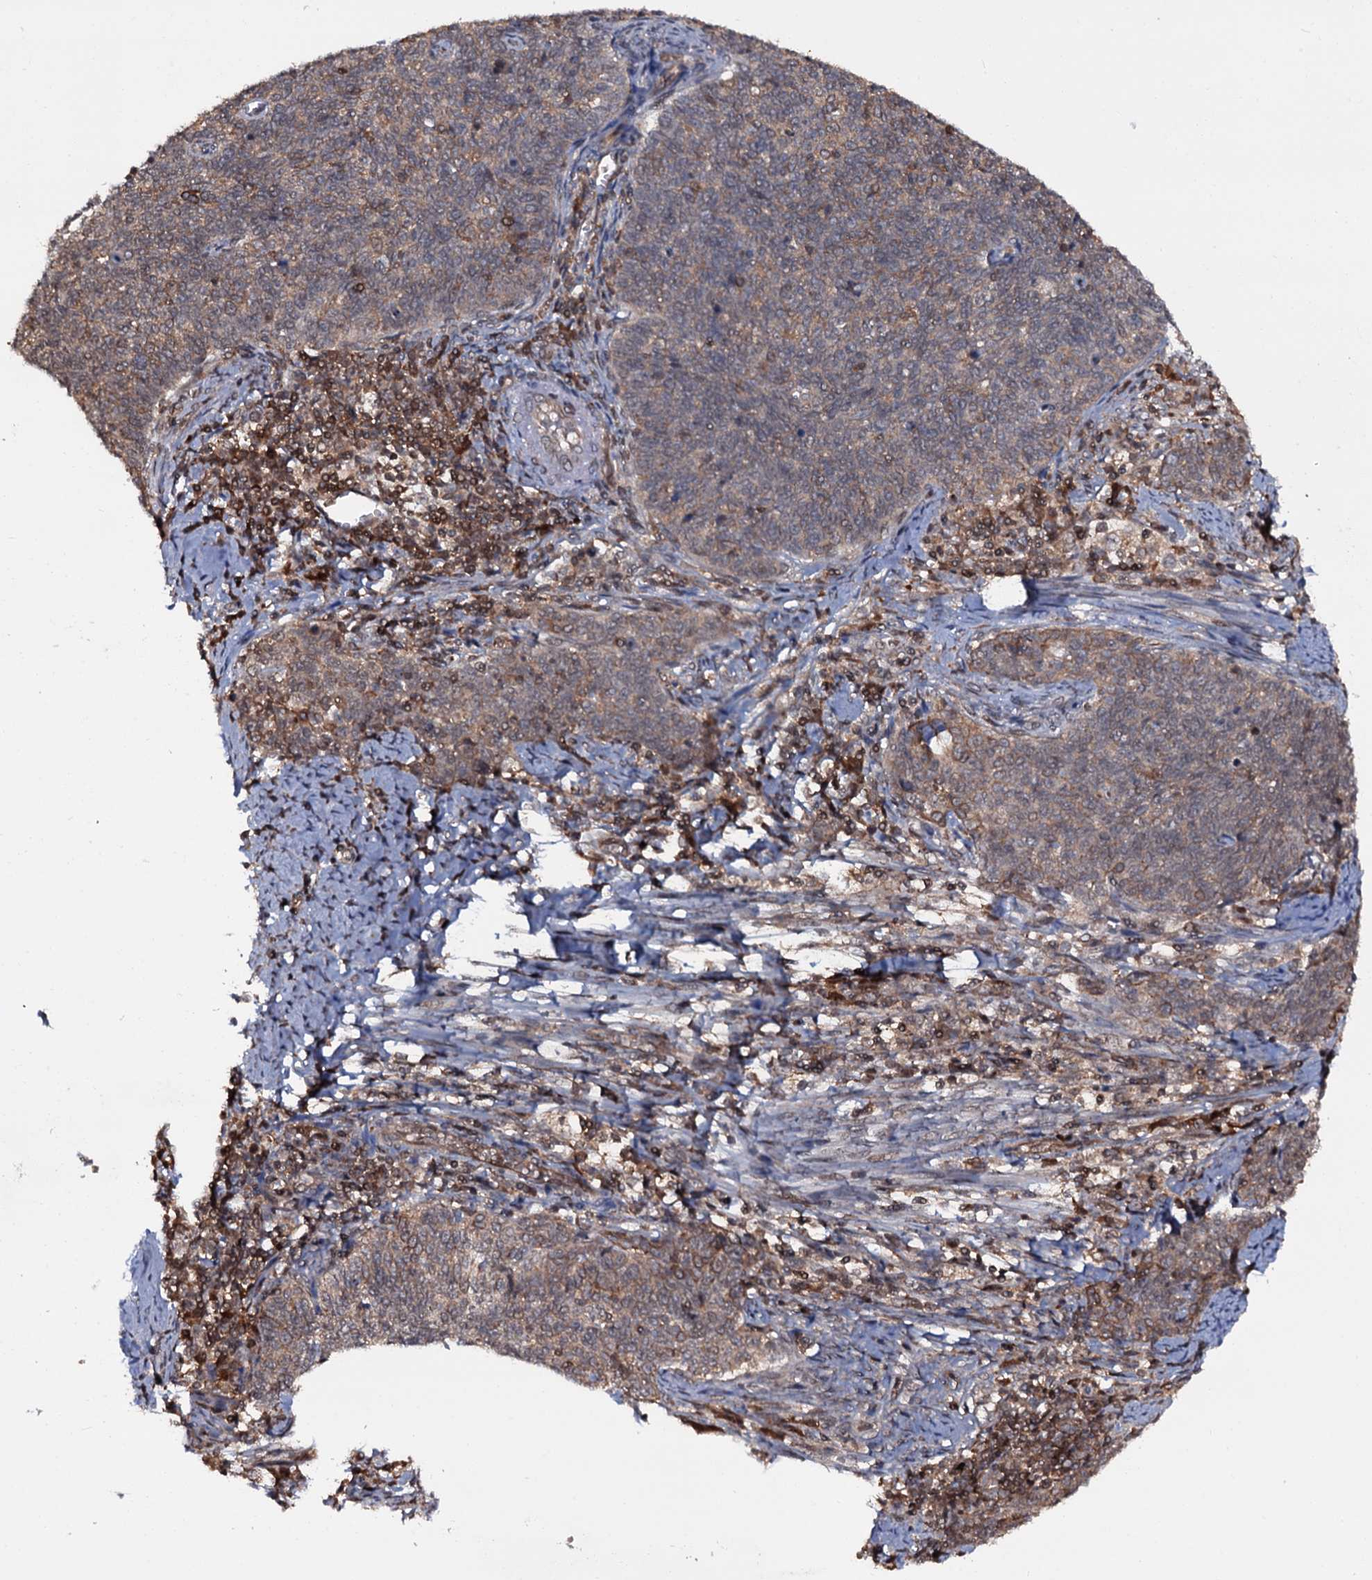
{"staining": {"intensity": "weak", "quantity": "25%-75%", "location": "cytoplasmic/membranous"}, "tissue": "cervical cancer", "cell_type": "Tumor cells", "image_type": "cancer", "snomed": [{"axis": "morphology", "description": "Squamous cell carcinoma, NOS"}, {"axis": "topography", "description": "Cervix"}], "caption": "This is a histology image of immunohistochemistry staining of cervical cancer (squamous cell carcinoma), which shows weak expression in the cytoplasmic/membranous of tumor cells.", "gene": "HDDC3", "patient": {"sex": "female", "age": 39}}